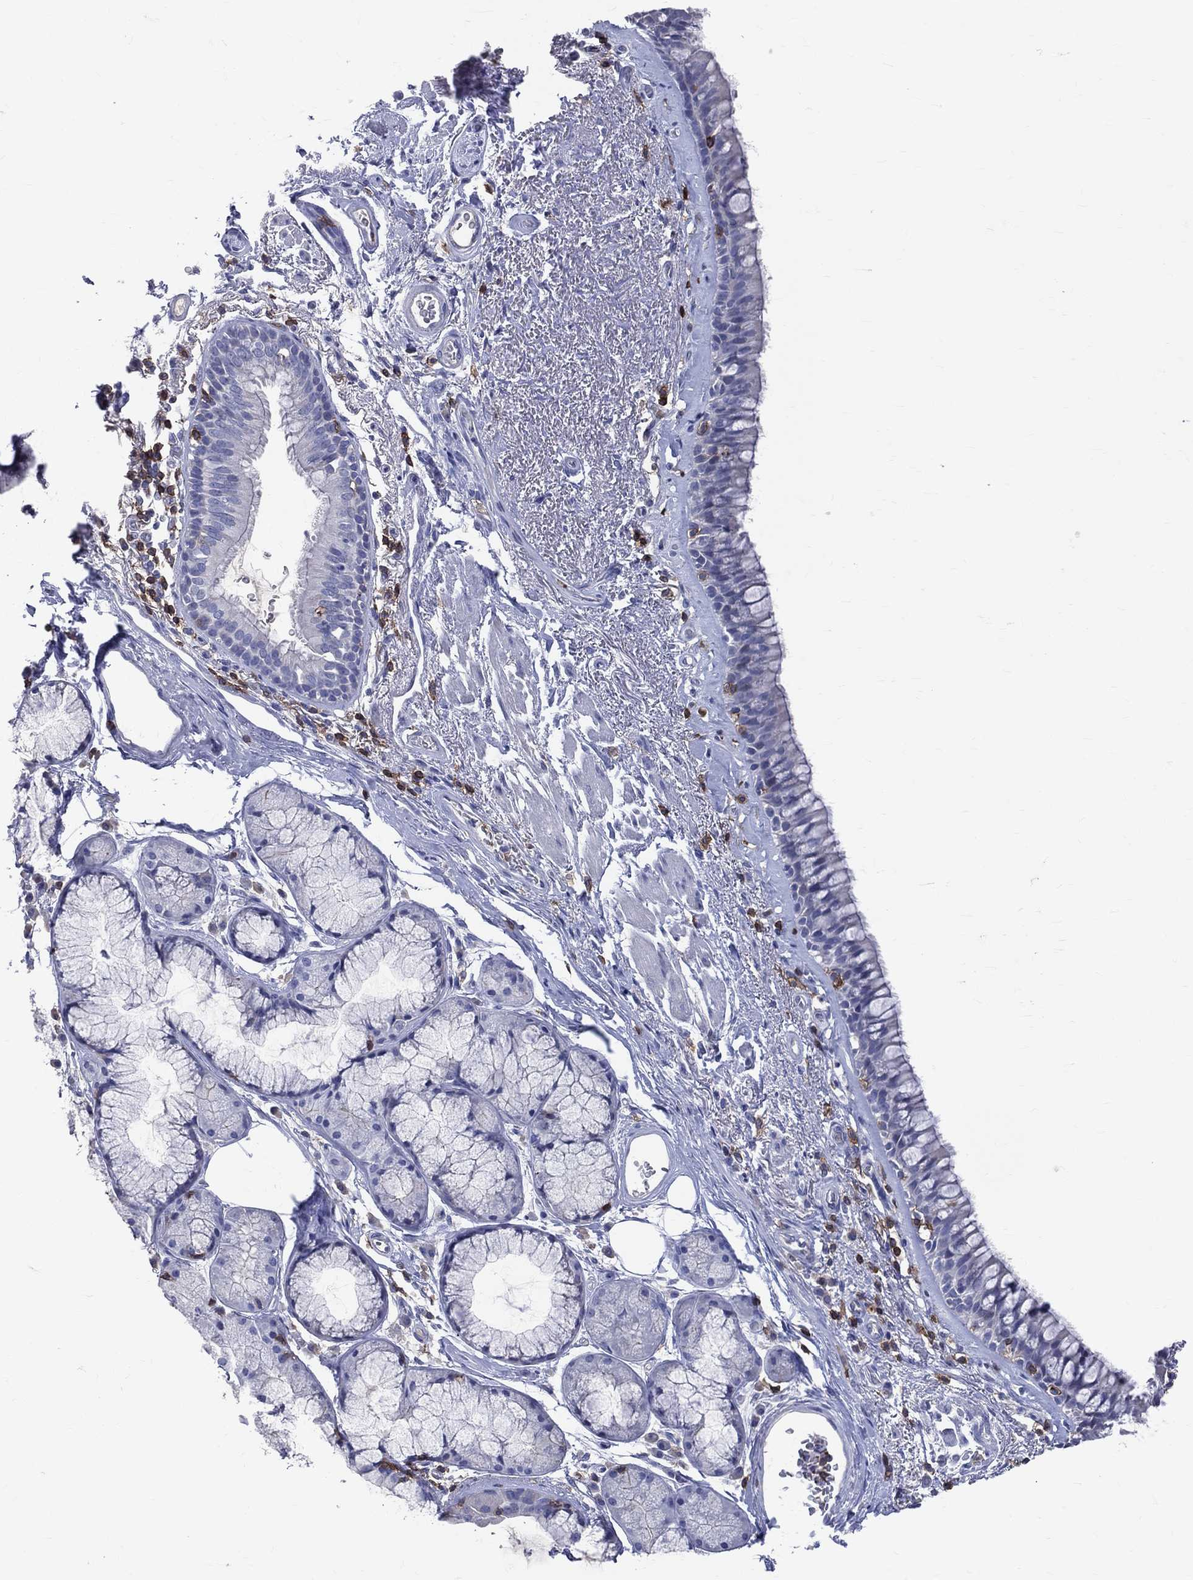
{"staining": {"intensity": "negative", "quantity": "none", "location": "none"}, "tissue": "bronchus", "cell_type": "Respiratory epithelial cells", "image_type": "normal", "snomed": [{"axis": "morphology", "description": "Normal tissue, NOS"}, {"axis": "topography", "description": "Bronchus"}], "caption": "This histopathology image is of unremarkable bronchus stained with IHC to label a protein in brown with the nuclei are counter-stained blue. There is no positivity in respiratory epithelial cells.", "gene": "LAT", "patient": {"sex": "male", "age": 82}}